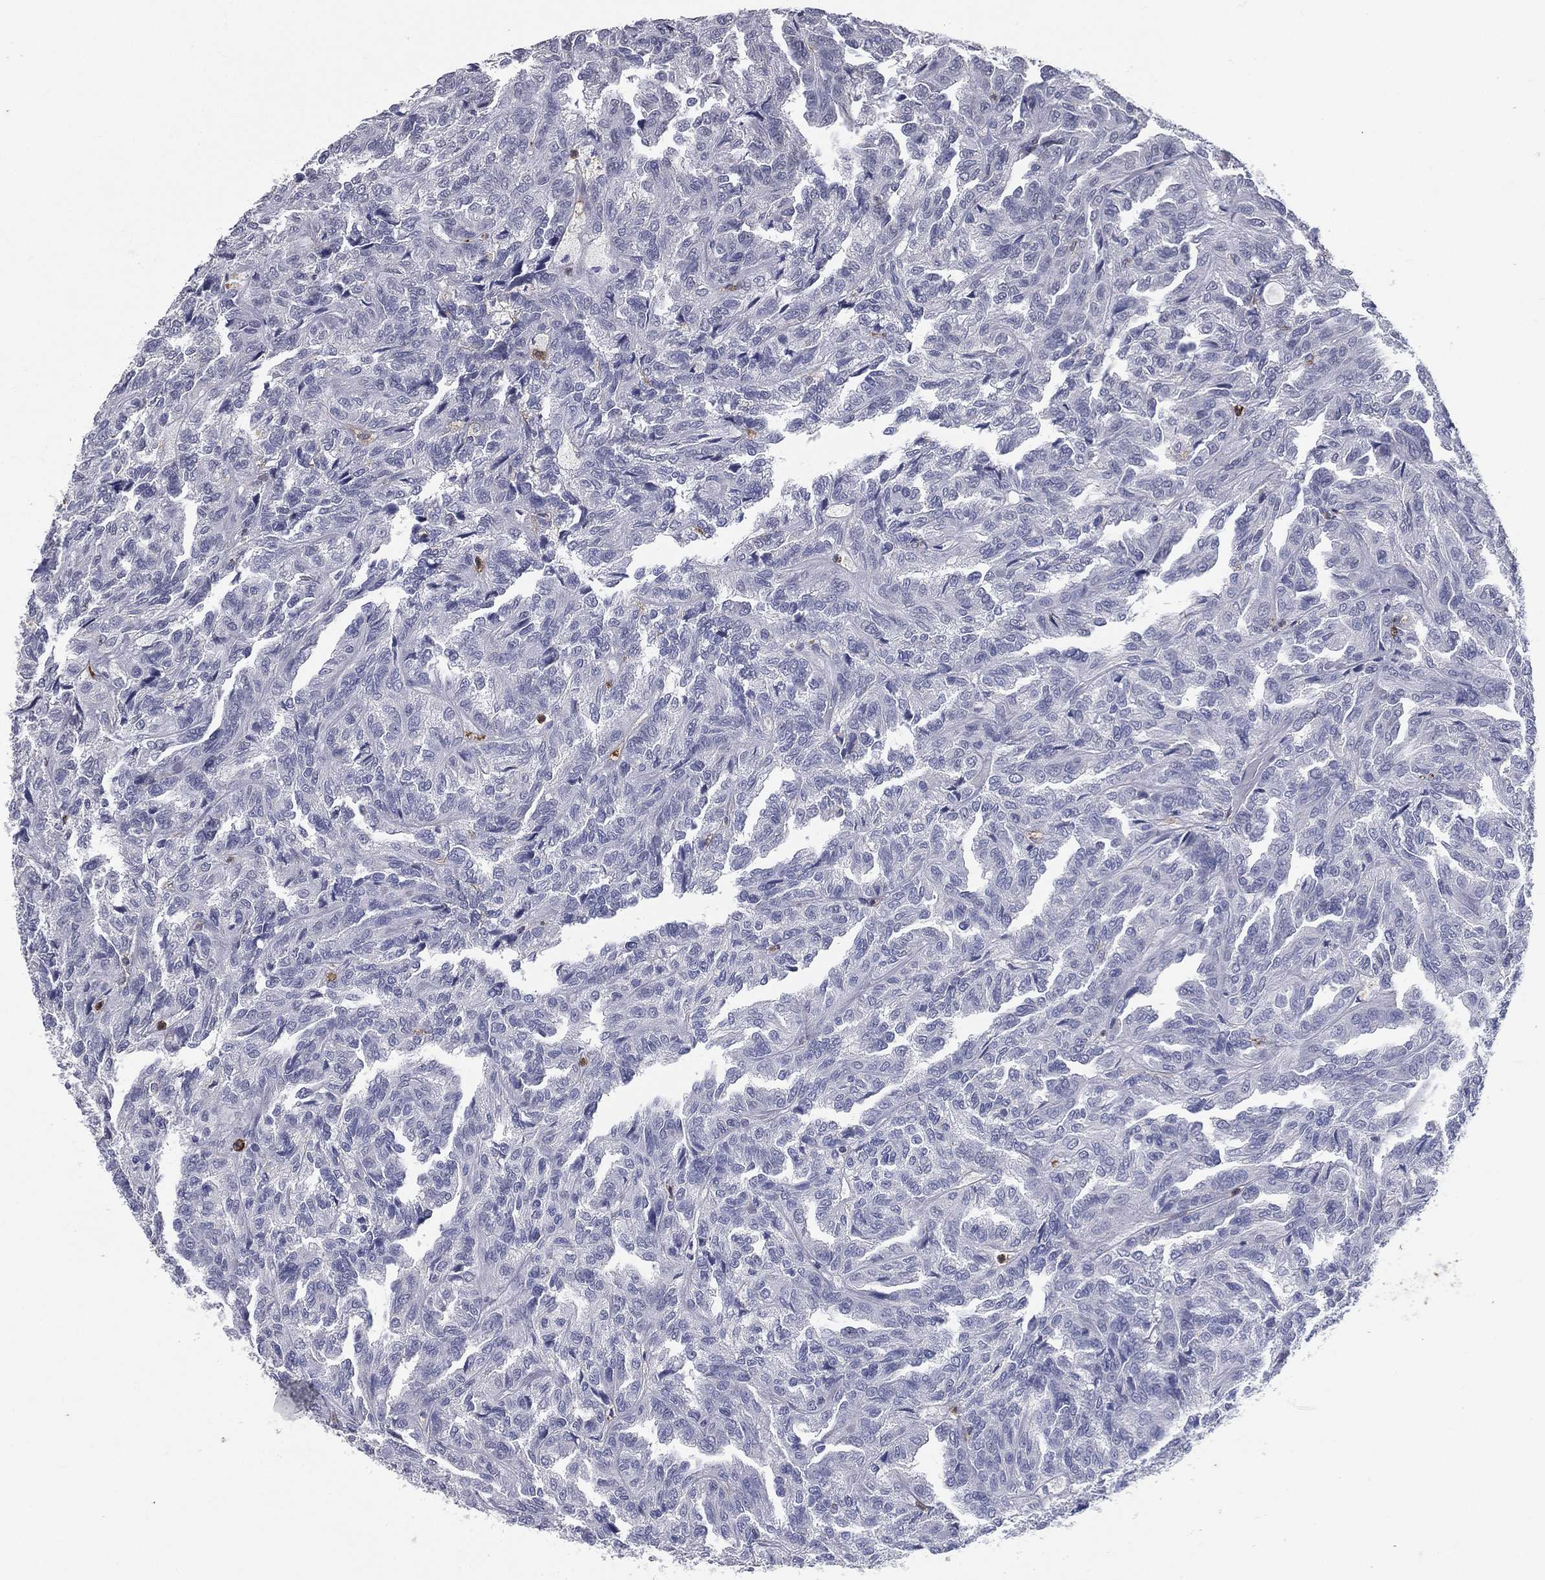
{"staining": {"intensity": "negative", "quantity": "none", "location": "none"}, "tissue": "renal cancer", "cell_type": "Tumor cells", "image_type": "cancer", "snomed": [{"axis": "morphology", "description": "Adenocarcinoma, NOS"}, {"axis": "topography", "description": "Kidney"}], "caption": "Renal cancer (adenocarcinoma) stained for a protein using IHC shows no staining tumor cells.", "gene": "EVI2B", "patient": {"sex": "male", "age": 79}}